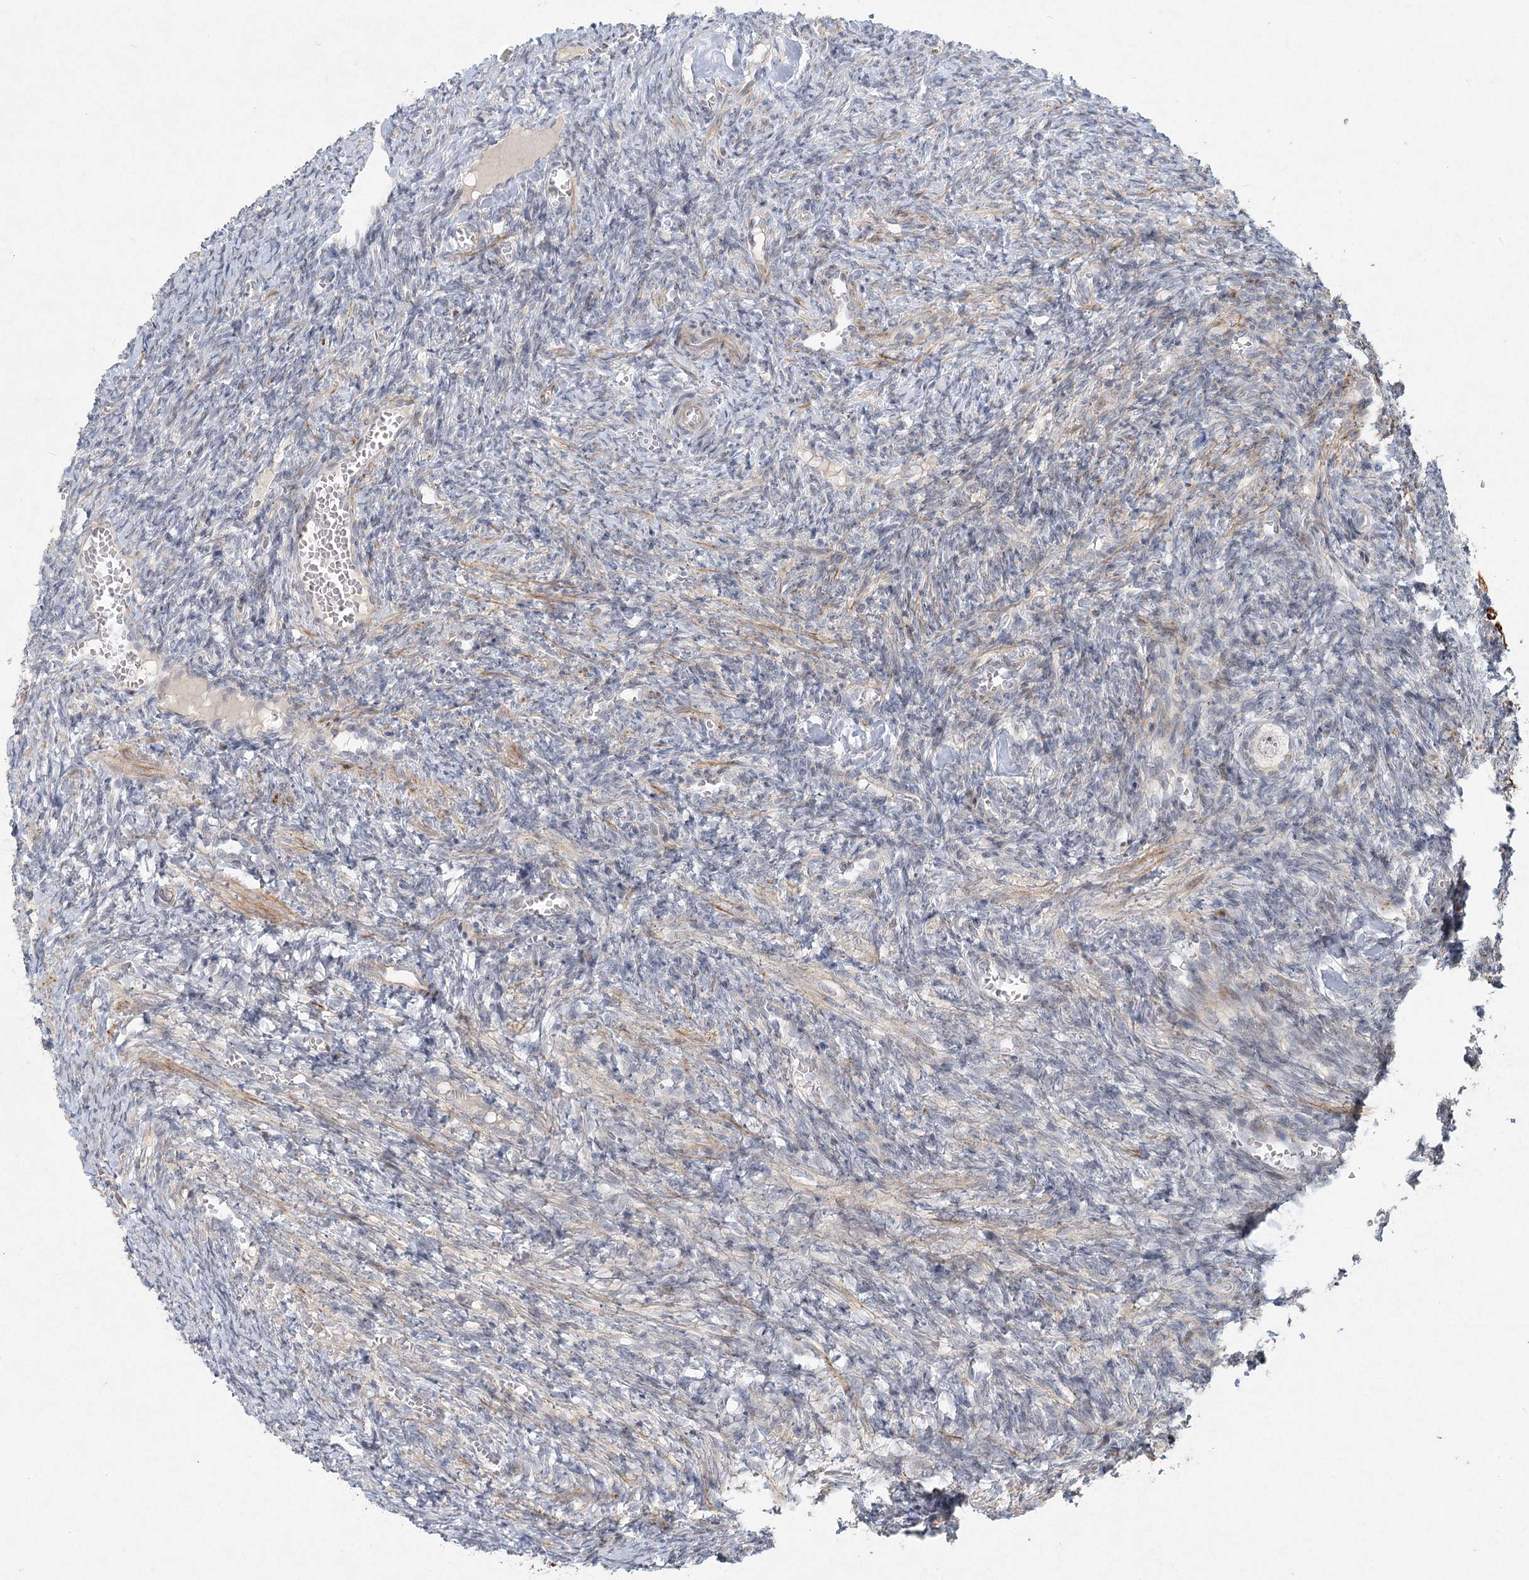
{"staining": {"intensity": "negative", "quantity": "none", "location": "none"}, "tissue": "ovary", "cell_type": "Follicle cells", "image_type": "normal", "snomed": [{"axis": "morphology", "description": "Normal tissue, NOS"}, {"axis": "topography", "description": "Ovary"}], "caption": "Follicle cells are negative for brown protein staining in benign ovary. (Stains: DAB (3,3'-diaminobenzidine) immunohistochemistry (IHC) with hematoxylin counter stain, Microscopy: brightfield microscopy at high magnification).", "gene": "LRP2BP", "patient": {"sex": "female", "age": 27}}